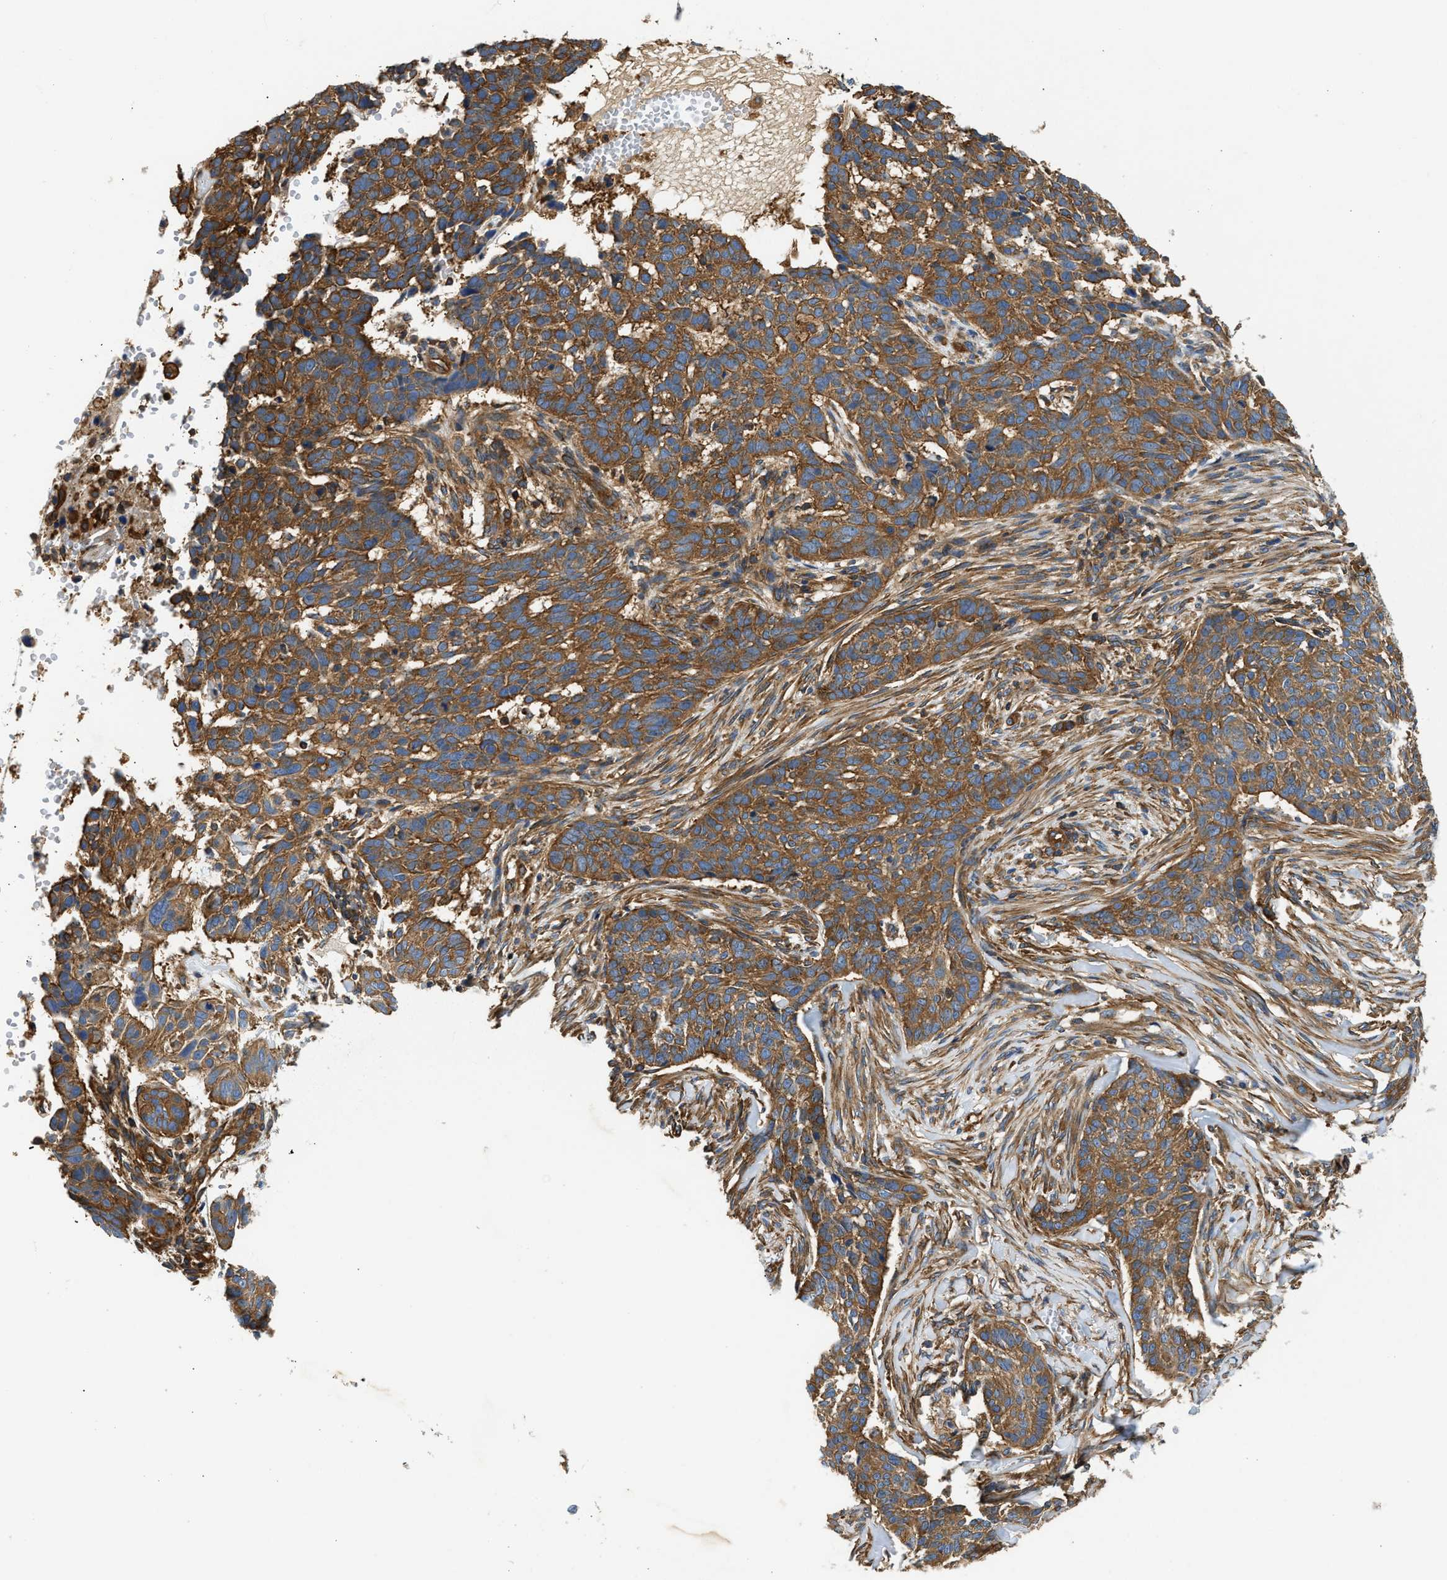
{"staining": {"intensity": "strong", "quantity": ">75%", "location": "cytoplasmic/membranous"}, "tissue": "skin cancer", "cell_type": "Tumor cells", "image_type": "cancer", "snomed": [{"axis": "morphology", "description": "Basal cell carcinoma"}, {"axis": "topography", "description": "Skin"}], "caption": "The micrograph demonstrates staining of skin basal cell carcinoma, revealing strong cytoplasmic/membranous protein positivity (brown color) within tumor cells.", "gene": "SAMD9L", "patient": {"sex": "male", "age": 85}}